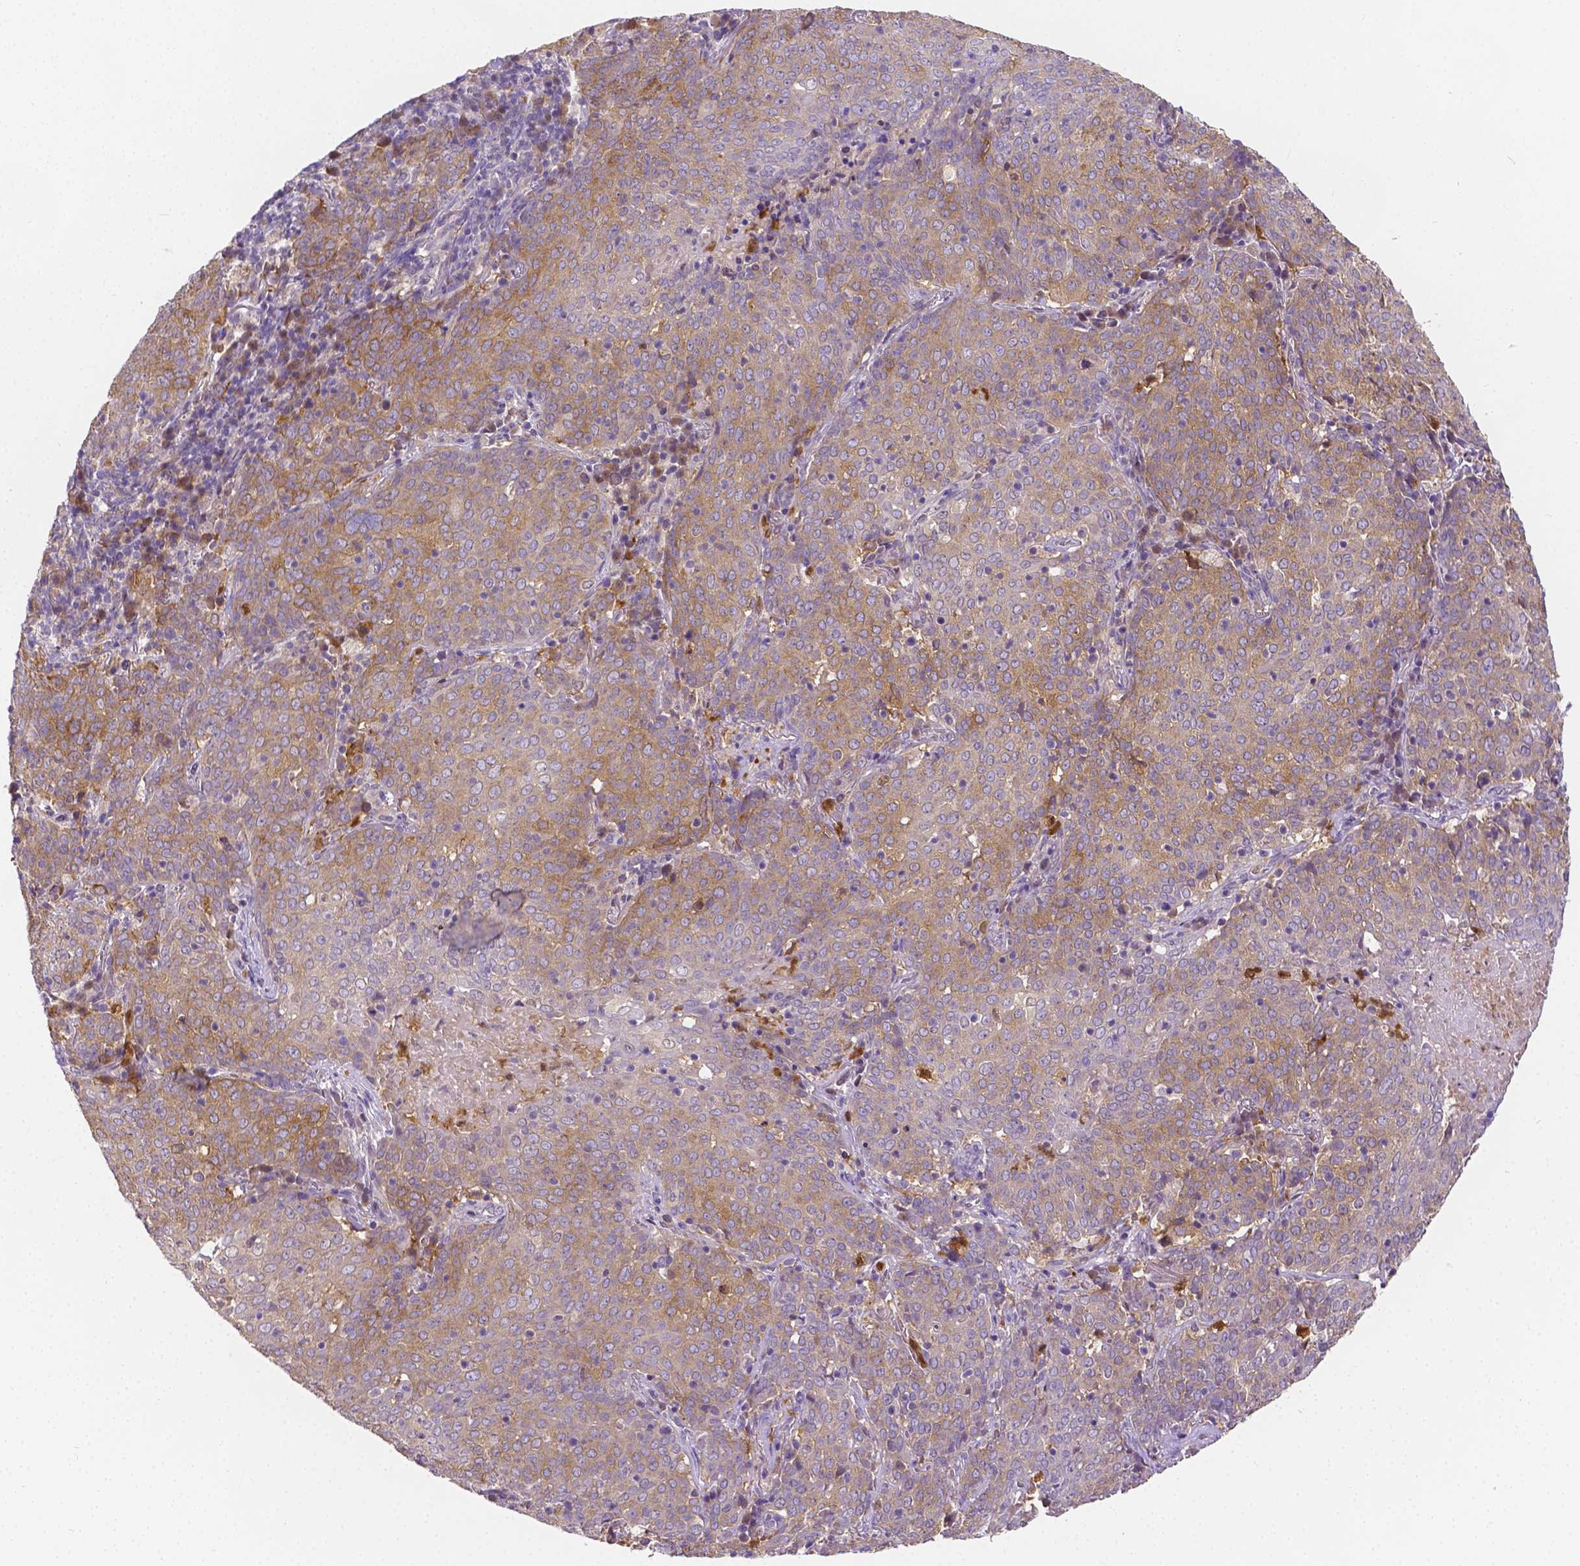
{"staining": {"intensity": "weak", "quantity": ">75%", "location": "cytoplasmic/membranous"}, "tissue": "lung cancer", "cell_type": "Tumor cells", "image_type": "cancer", "snomed": [{"axis": "morphology", "description": "Squamous cell carcinoma, NOS"}, {"axis": "topography", "description": "Lung"}], "caption": "Human squamous cell carcinoma (lung) stained with a protein marker reveals weak staining in tumor cells.", "gene": "ZNRD2", "patient": {"sex": "male", "age": 82}}